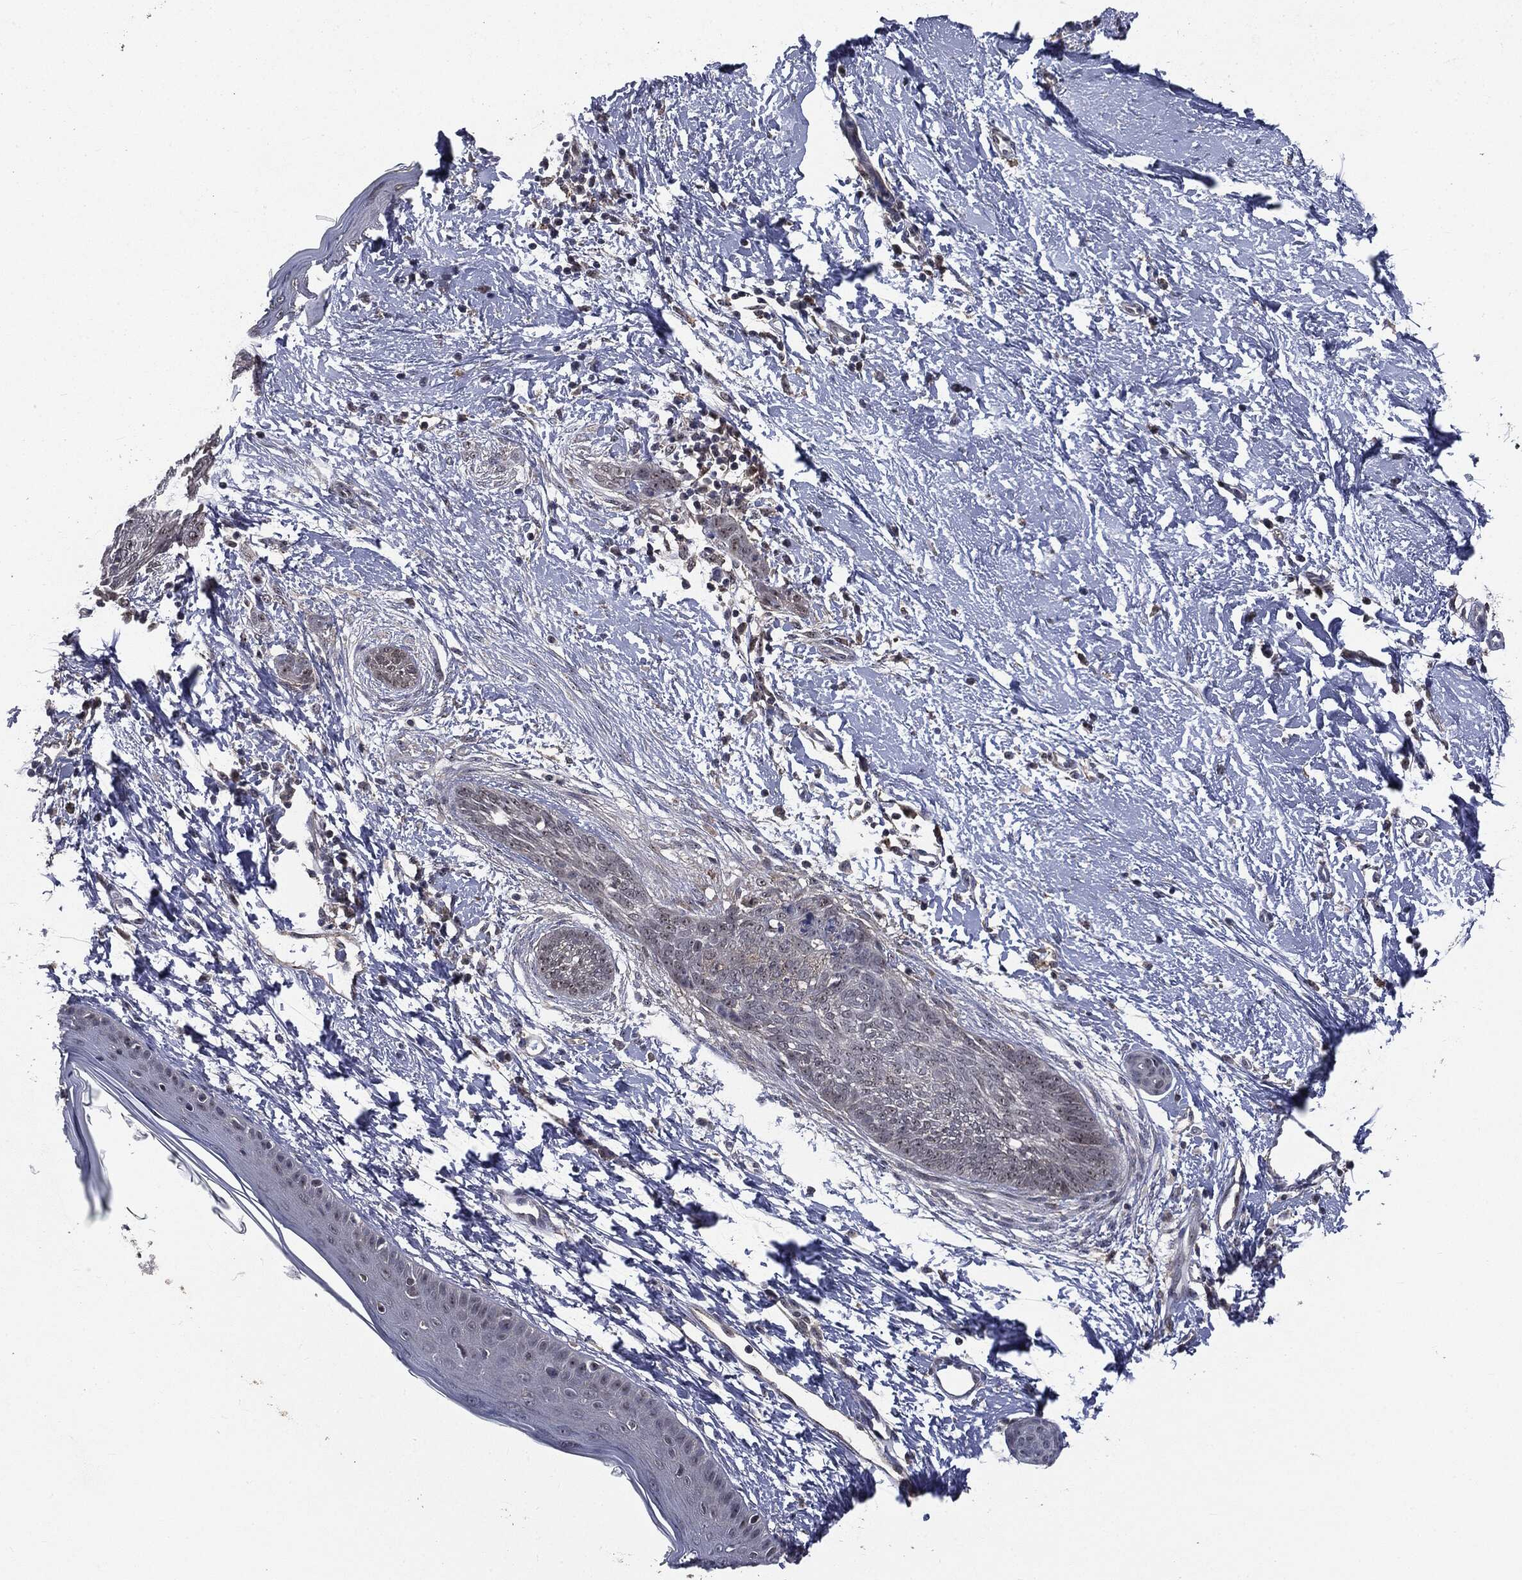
{"staining": {"intensity": "negative", "quantity": "none", "location": "none"}, "tissue": "skin cancer", "cell_type": "Tumor cells", "image_type": "cancer", "snomed": [{"axis": "morphology", "description": "Basal cell carcinoma"}, {"axis": "topography", "description": "Skin"}], "caption": "Tumor cells are negative for brown protein staining in skin basal cell carcinoma.", "gene": "TRMT1L", "patient": {"sex": "female", "age": 65}}